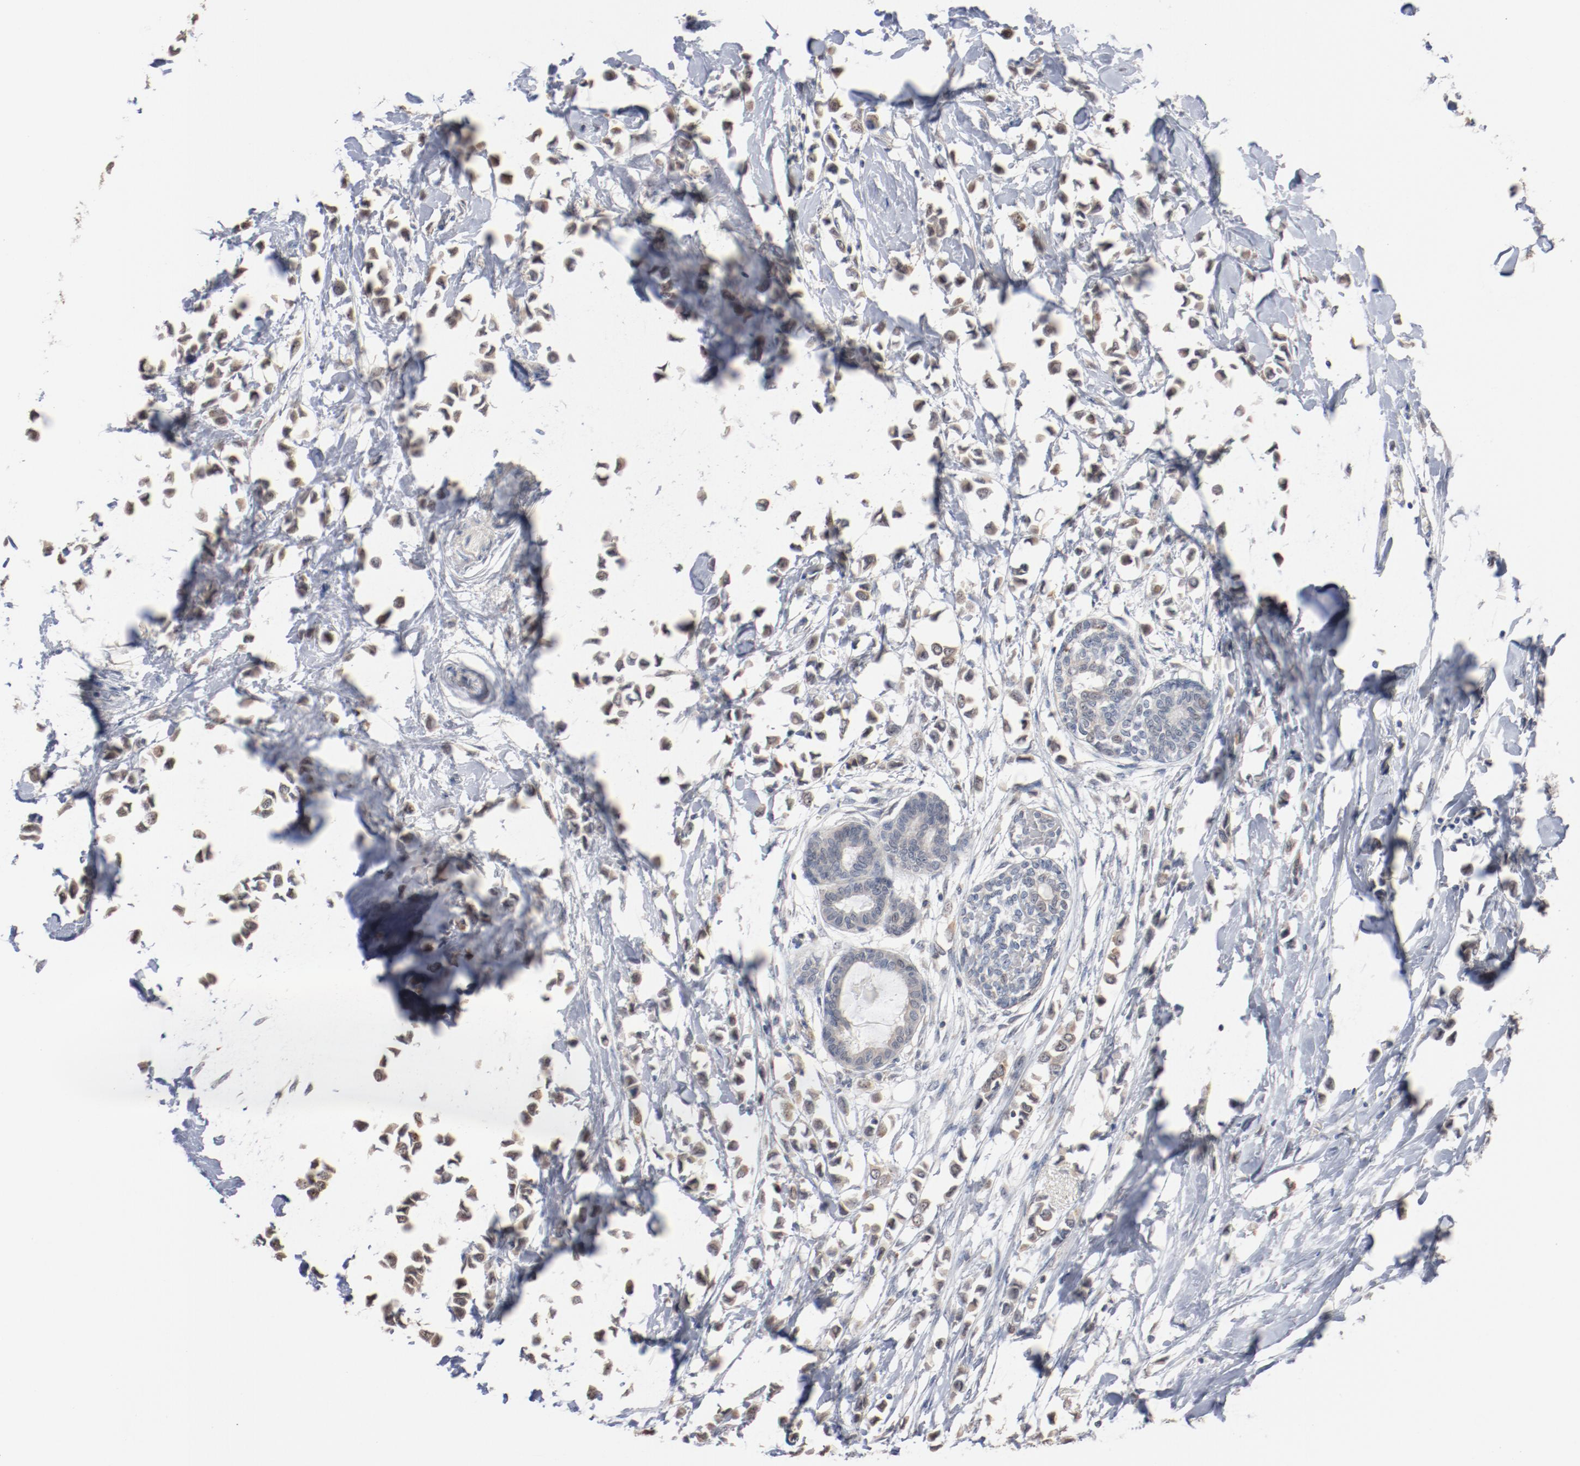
{"staining": {"intensity": "negative", "quantity": "none", "location": "none"}, "tissue": "breast cancer", "cell_type": "Tumor cells", "image_type": "cancer", "snomed": [{"axis": "morphology", "description": "Lobular carcinoma"}, {"axis": "topography", "description": "Breast"}], "caption": "DAB (3,3'-diaminobenzidine) immunohistochemical staining of breast lobular carcinoma exhibits no significant staining in tumor cells.", "gene": "ERICH1", "patient": {"sex": "female", "age": 51}}